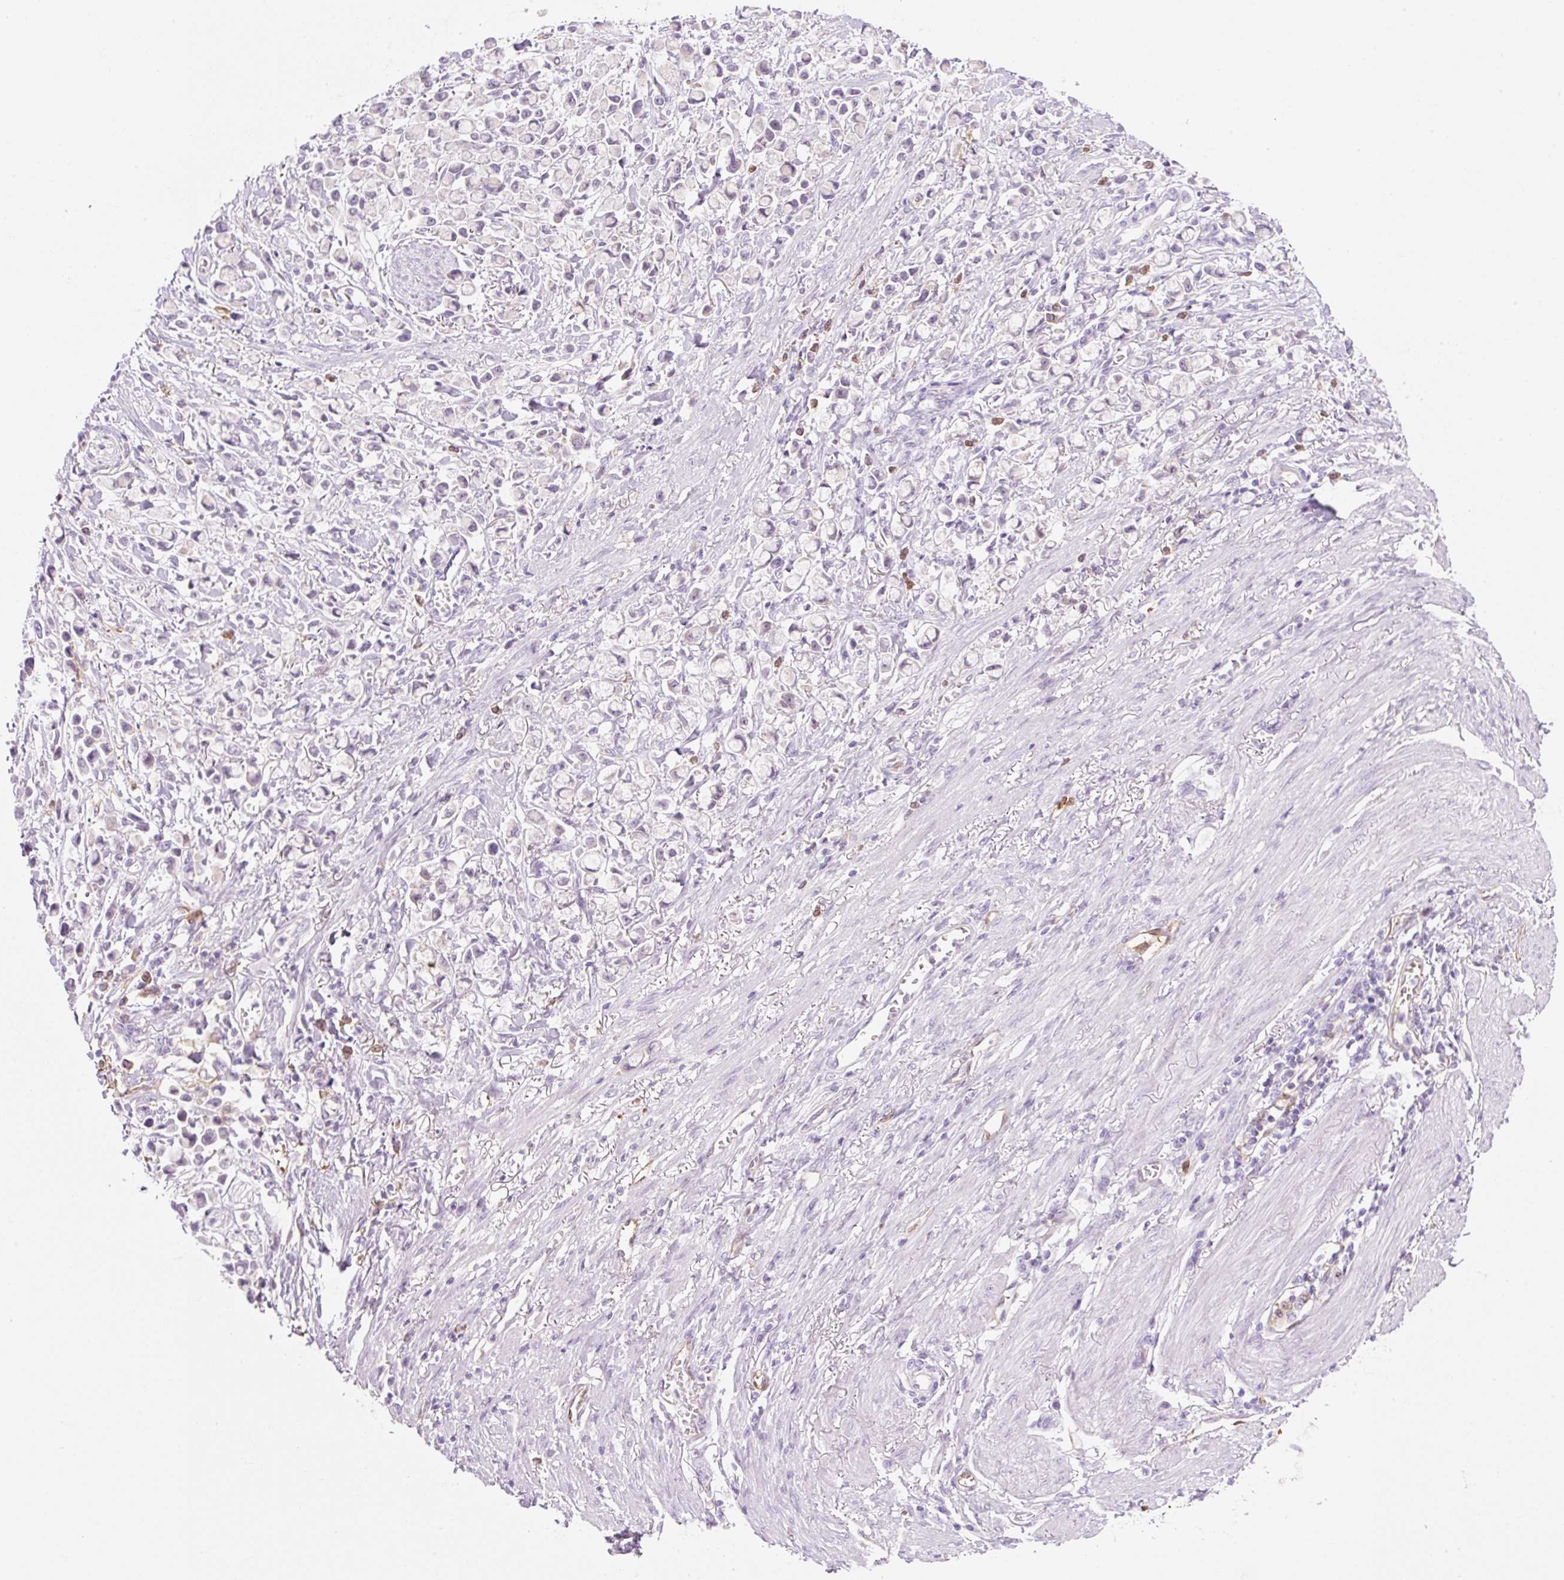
{"staining": {"intensity": "negative", "quantity": "none", "location": "none"}, "tissue": "stomach cancer", "cell_type": "Tumor cells", "image_type": "cancer", "snomed": [{"axis": "morphology", "description": "Adenocarcinoma, NOS"}, {"axis": "topography", "description": "Stomach"}], "caption": "The image reveals no significant expression in tumor cells of adenocarcinoma (stomach).", "gene": "FABP5", "patient": {"sex": "female", "age": 81}}